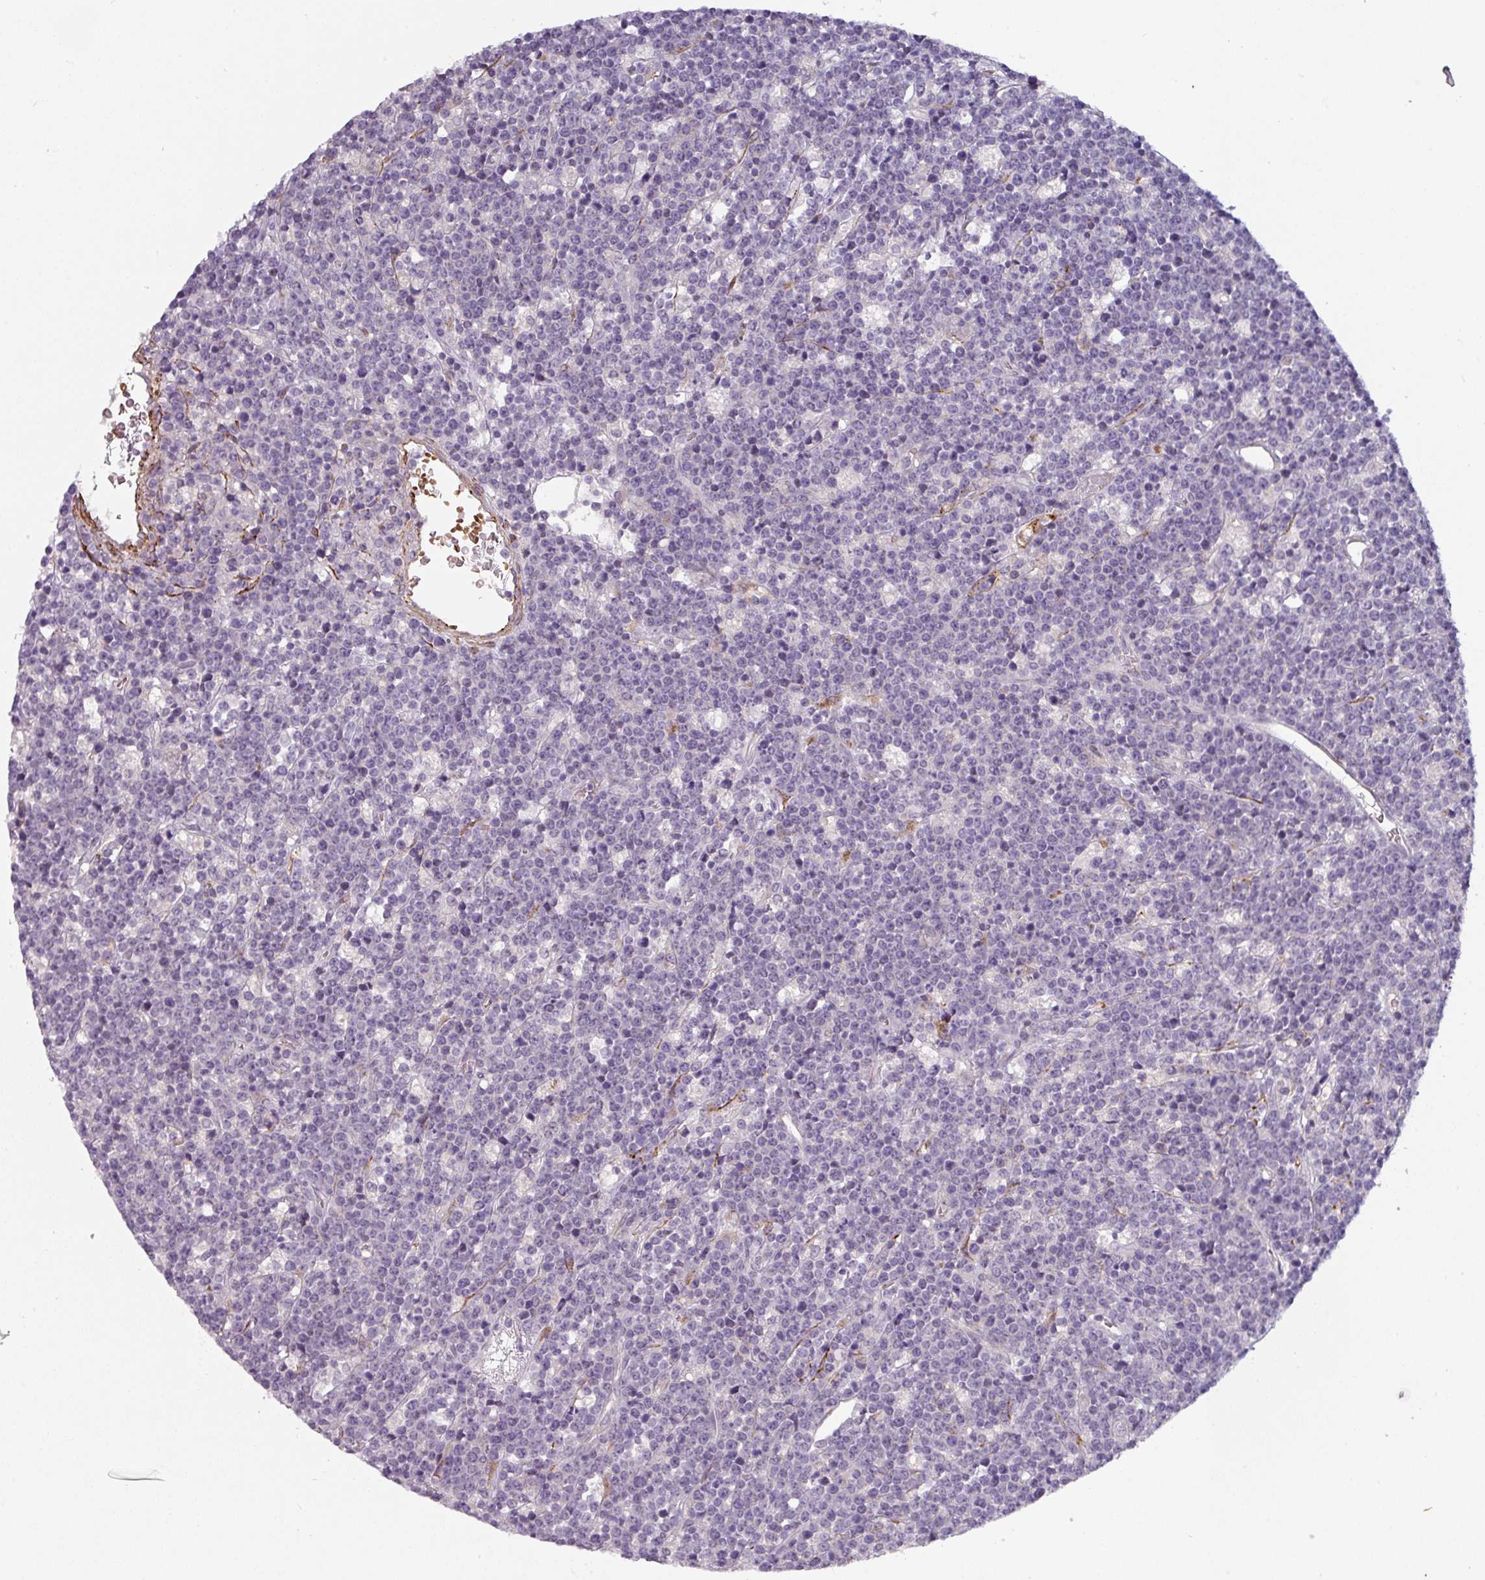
{"staining": {"intensity": "negative", "quantity": "none", "location": "none"}, "tissue": "lymphoma", "cell_type": "Tumor cells", "image_type": "cancer", "snomed": [{"axis": "morphology", "description": "Malignant lymphoma, non-Hodgkin's type, High grade"}, {"axis": "topography", "description": "Ovary"}], "caption": "Tumor cells are negative for protein expression in human malignant lymphoma, non-Hodgkin's type (high-grade).", "gene": "PRODH2", "patient": {"sex": "female", "age": 56}}